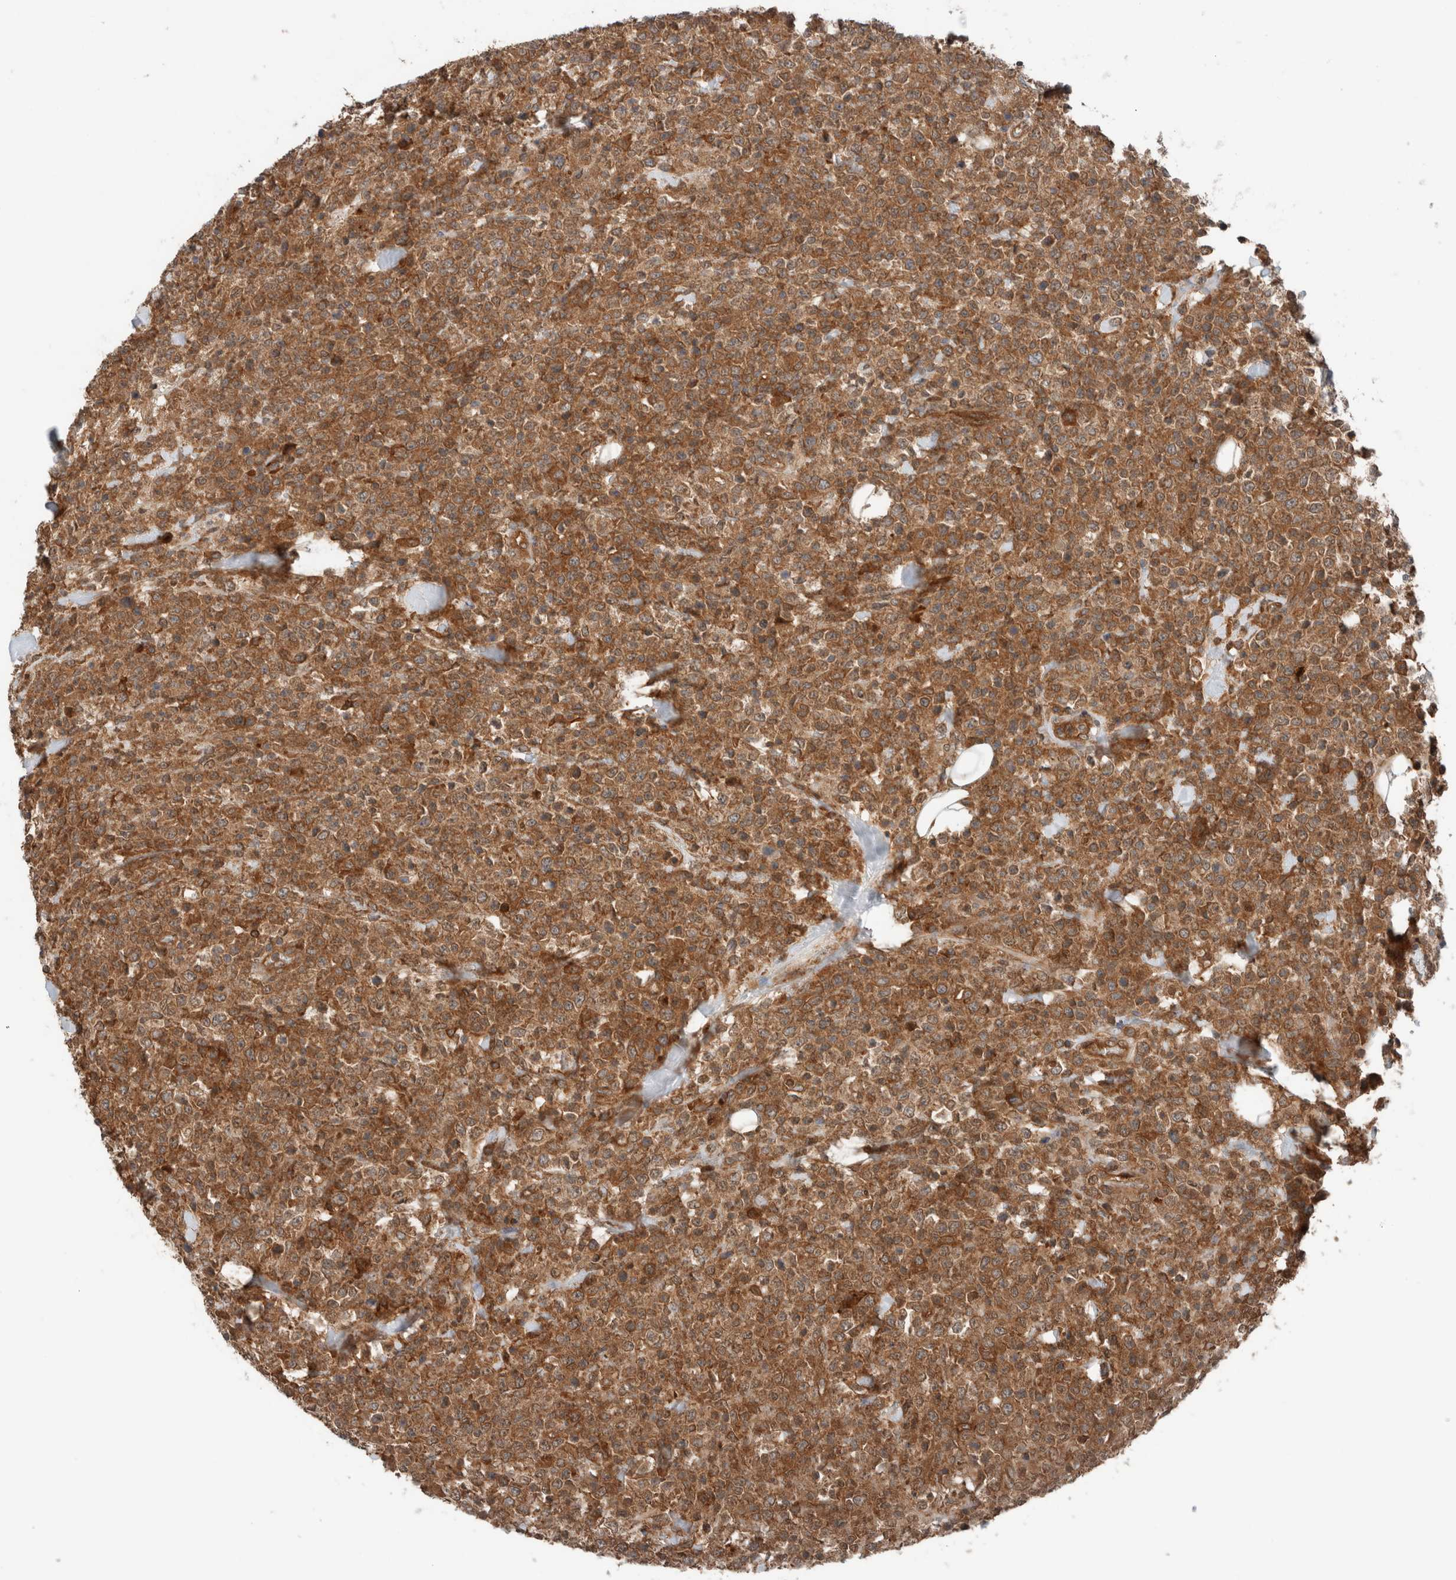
{"staining": {"intensity": "moderate", "quantity": ">75%", "location": "cytoplasmic/membranous"}, "tissue": "lymphoma", "cell_type": "Tumor cells", "image_type": "cancer", "snomed": [{"axis": "morphology", "description": "Malignant lymphoma, non-Hodgkin's type, High grade"}, {"axis": "topography", "description": "Colon"}], "caption": "Protein expression analysis of human lymphoma reveals moderate cytoplasmic/membranous staining in approximately >75% of tumor cells. (Stains: DAB (3,3'-diaminobenzidine) in brown, nuclei in blue, Microscopy: brightfield microscopy at high magnification).", "gene": "XPNPEP1", "patient": {"sex": "female", "age": 53}}